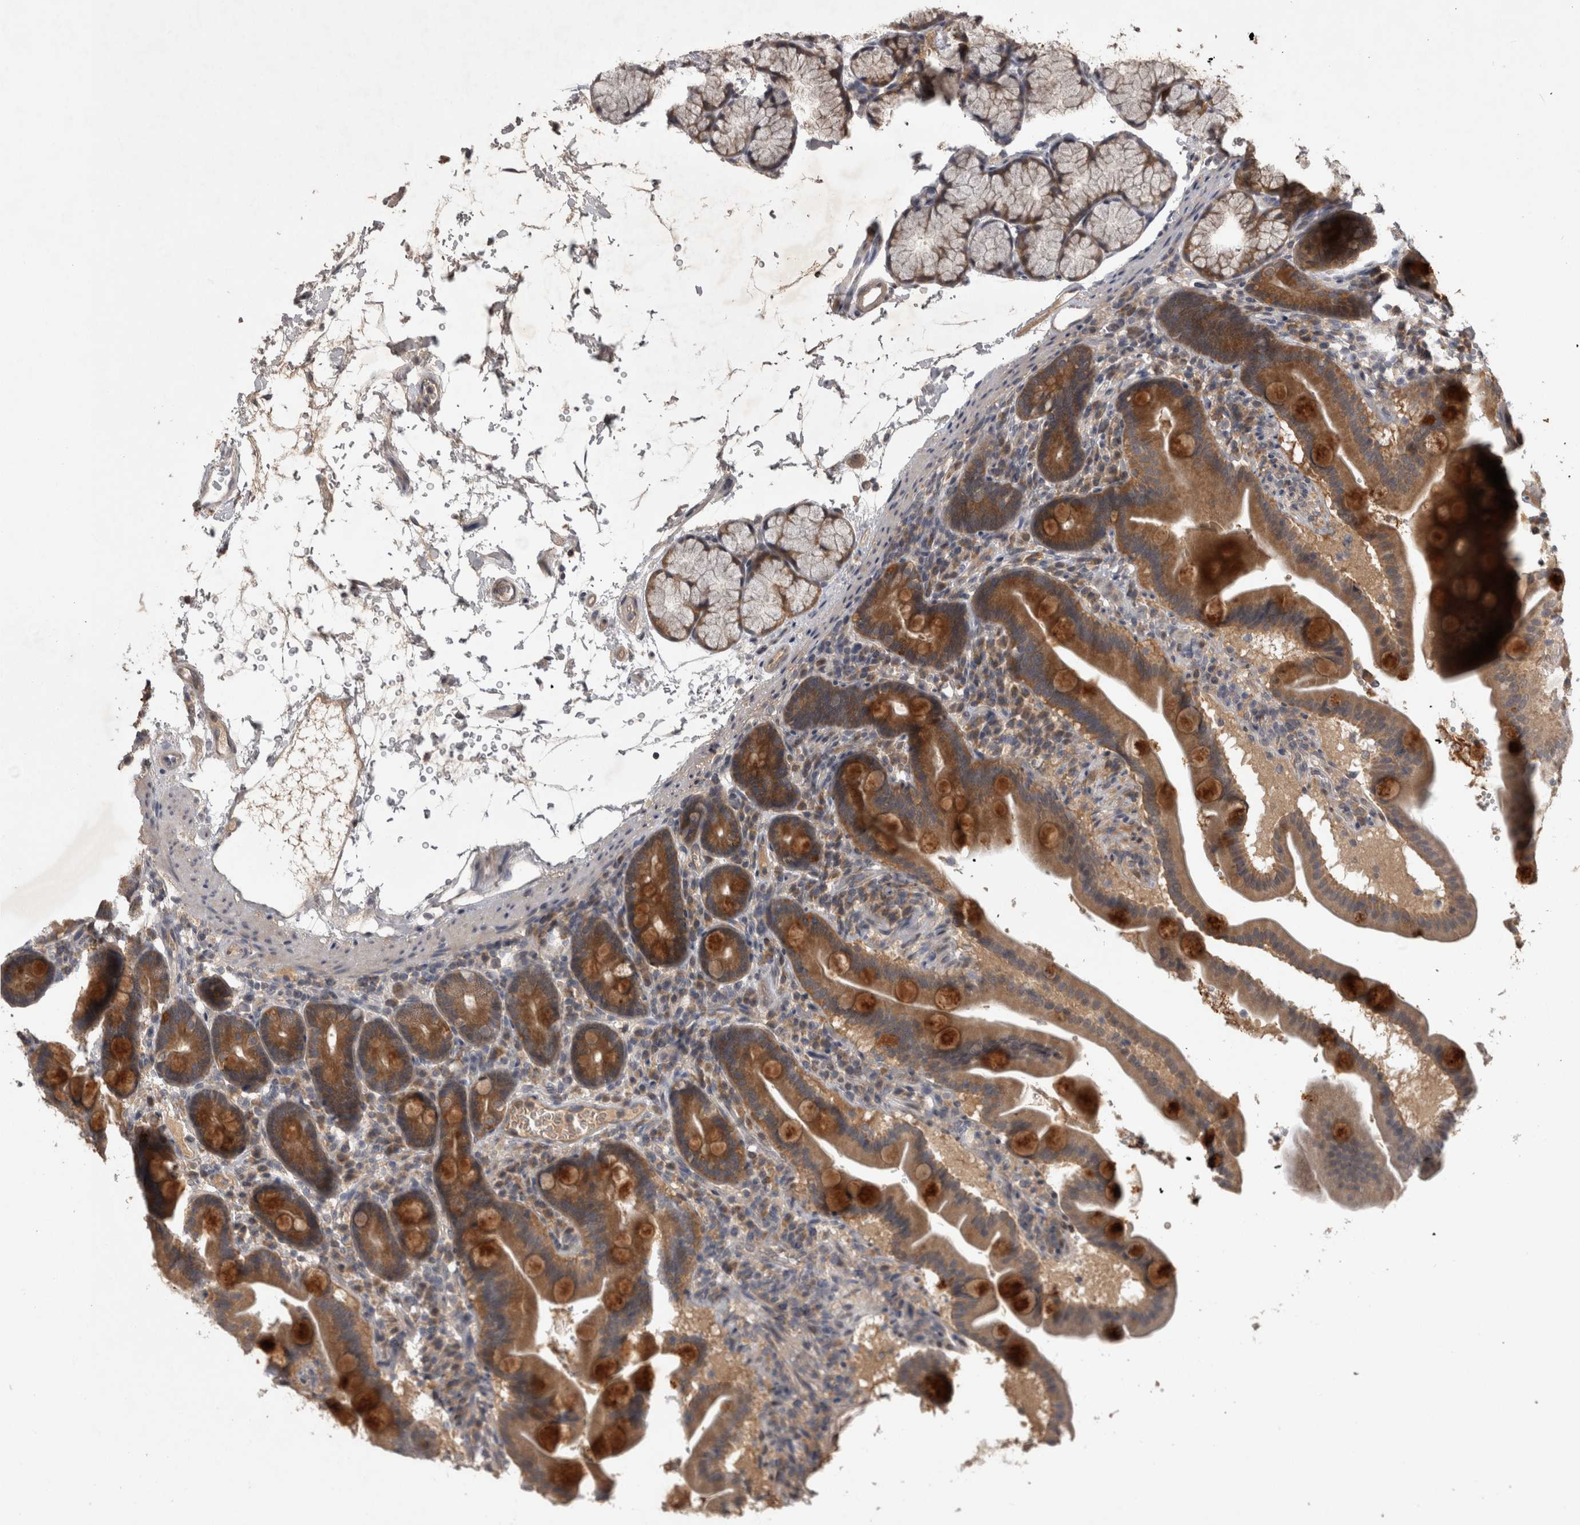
{"staining": {"intensity": "moderate", "quantity": ">75%", "location": "cytoplasmic/membranous"}, "tissue": "duodenum", "cell_type": "Glandular cells", "image_type": "normal", "snomed": [{"axis": "morphology", "description": "Normal tissue, NOS"}, {"axis": "topography", "description": "Duodenum"}], "caption": "An immunohistochemistry photomicrograph of benign tissue is shown. Protein staining in brown highlights moderate cytoplasmic/membranous positivity in duodenum within glandular cells.", "gene": "ZNF114", "patient": {"sex": "male", "age": 54}}